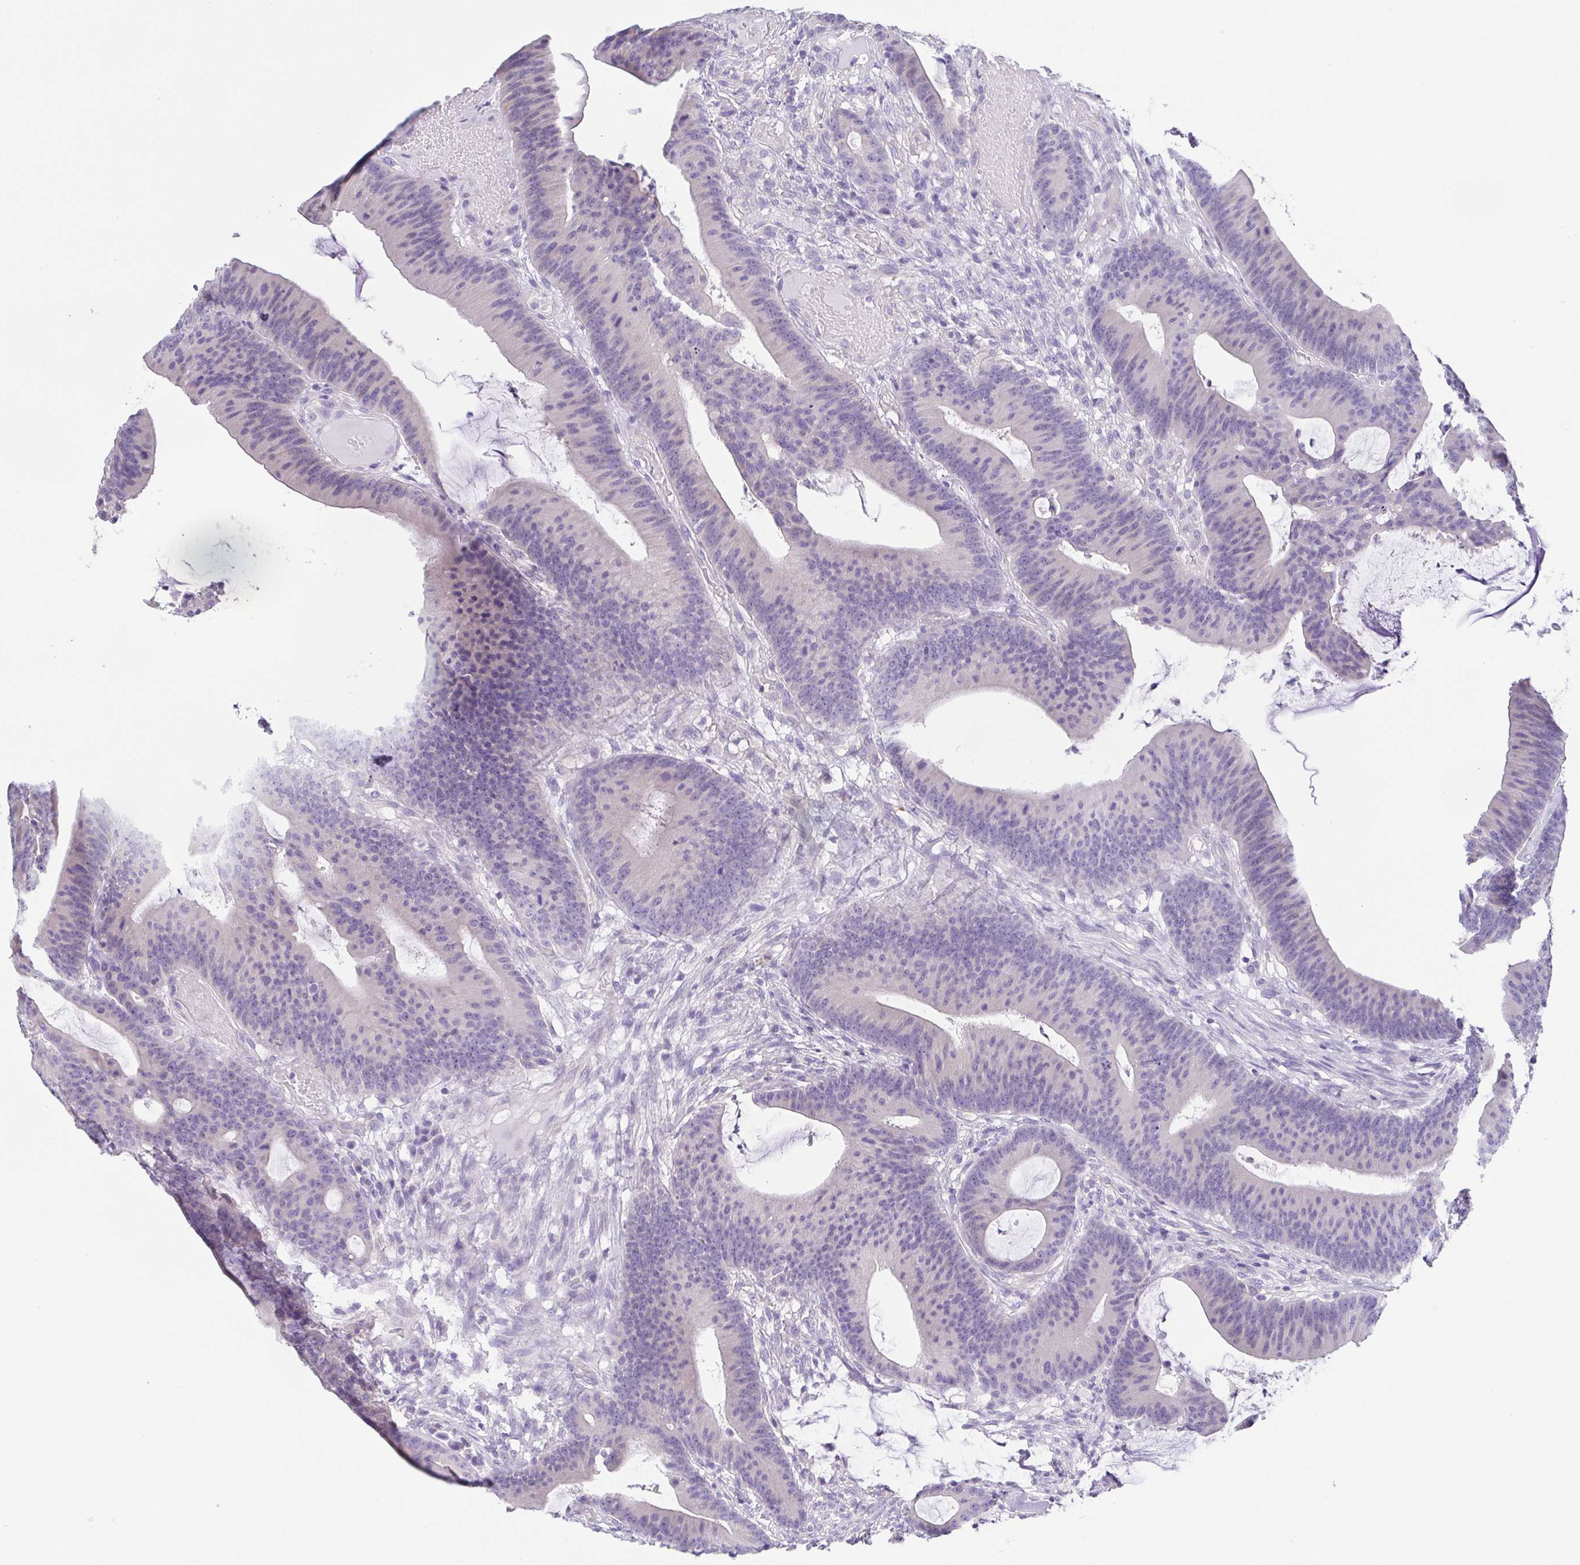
{"staining": {"intensity": "negative", "quantity": "none", "location": "none"}, "tissue": "colorectal cancer", "cell_type": "Tumor cells", "image_type": "cancer", "snomed": [{"axis": "morphology", "description": "Adenocarcinoma, NOS"}, {"axis": "topography", "description": "Colon"}], "caption": "Colorectal cancer (adenocarcinoma) was stained to show a protein in brown. There is no significant expression in tumor cells. The staining was performed using DAB (3,3'-diaminobenzidine) to visualize the protein expression in brown, while the nuclei were stained in blue with hematoxylin (Magnification: 20x).", "gene": "PKDREJ", "patient": {"sex": "female", "age": 78}}